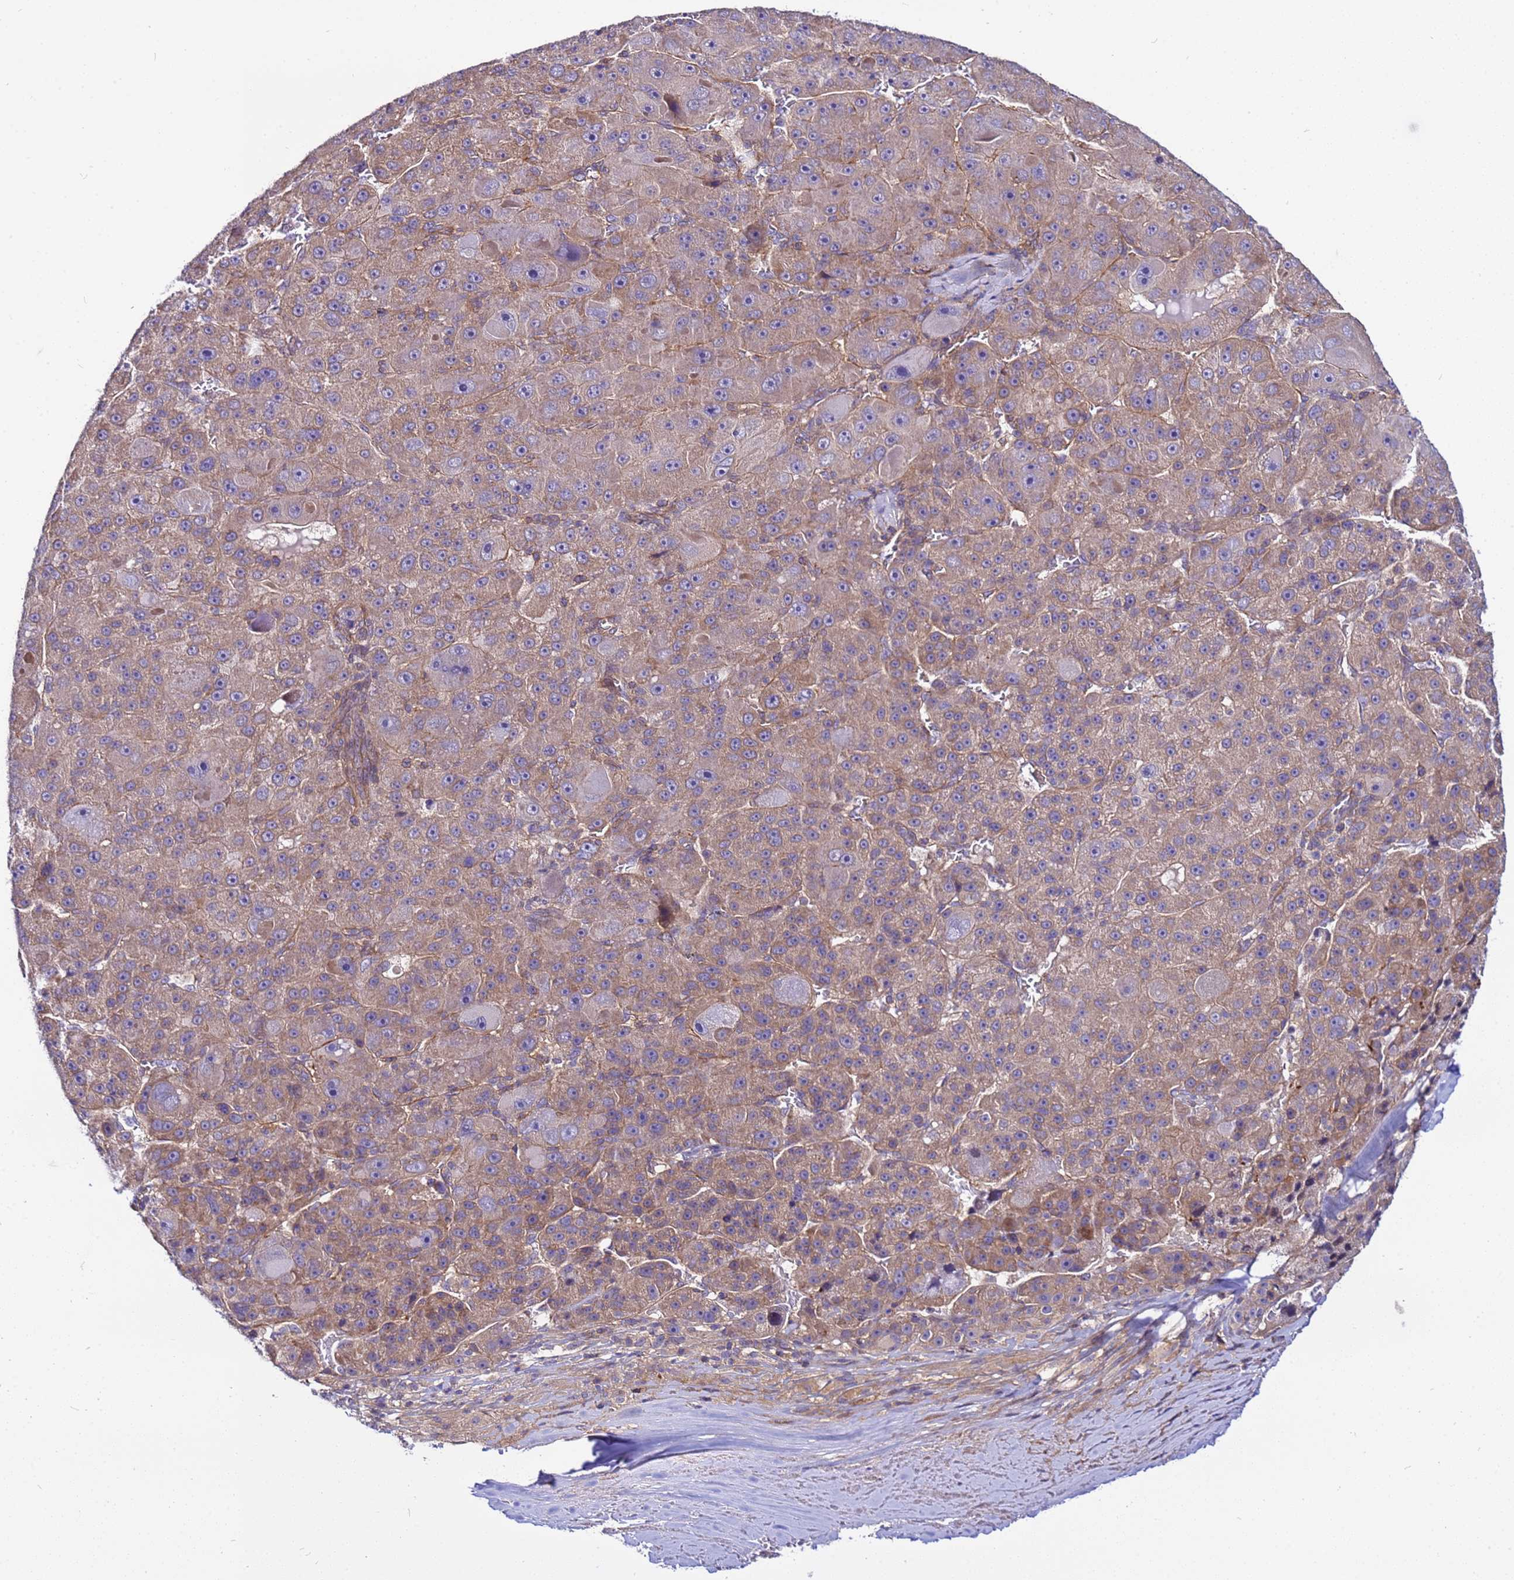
{"staining": {"intensity": "moderate", "quantity": "25%-75%", "location": "cytoplasmic/membranous"}, "tissue": "liver cancer", "cell_type": "Tumor cells", "image_type": "cancer", "snomed": [{"axis": "morphology", "description": "Carcinoma, Hepatocellular, NOS"}, {"axis": "topography", "description": "Liver"}], "caption": "Immunohistochemical staining of liver cancer reveals moderate cytoplasmic/membranous protein expression in about 25%-75% of tumor cells.", "gene": "STK38", "patient": {"sex": "male", "age": 76}}